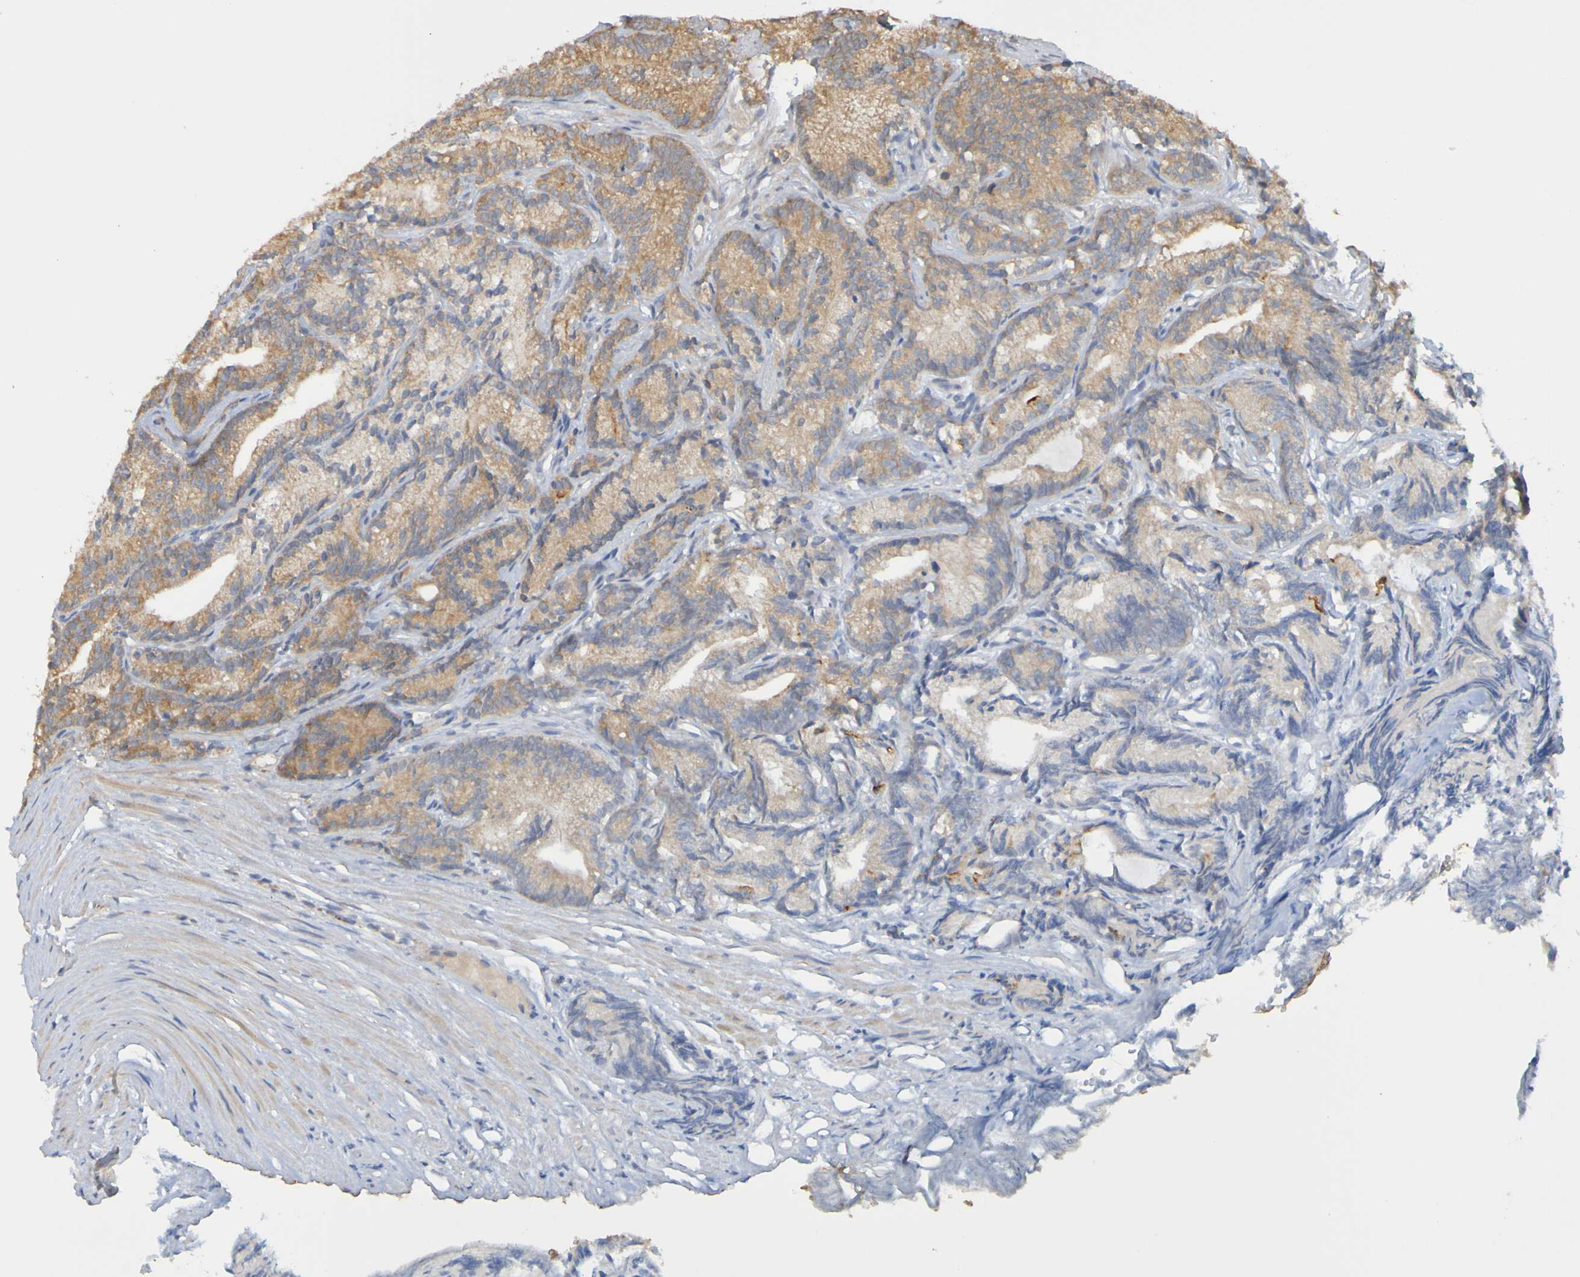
{"staining": {"intensity": "moderate", "quantity": ">75%", "location": "cytoplasmic/membranous"}, "tissue": "prostate cancer", "cell_type": "Tumor cells", "image_type": "cancer", "snomed": [{"axis": "morphology", "description": "Adenocarcinoma, Low grade"}, {"axis": "topography", "description": "Prostate"}], "caption": "Prostate cancer (low-grade adenocarcinoma) tissue exhibits moderate cytoplasmic/membranous positivity in about >75% of tumor cells", "gene": "NAV2", "patient": {"sex": "male", "age": 89}}